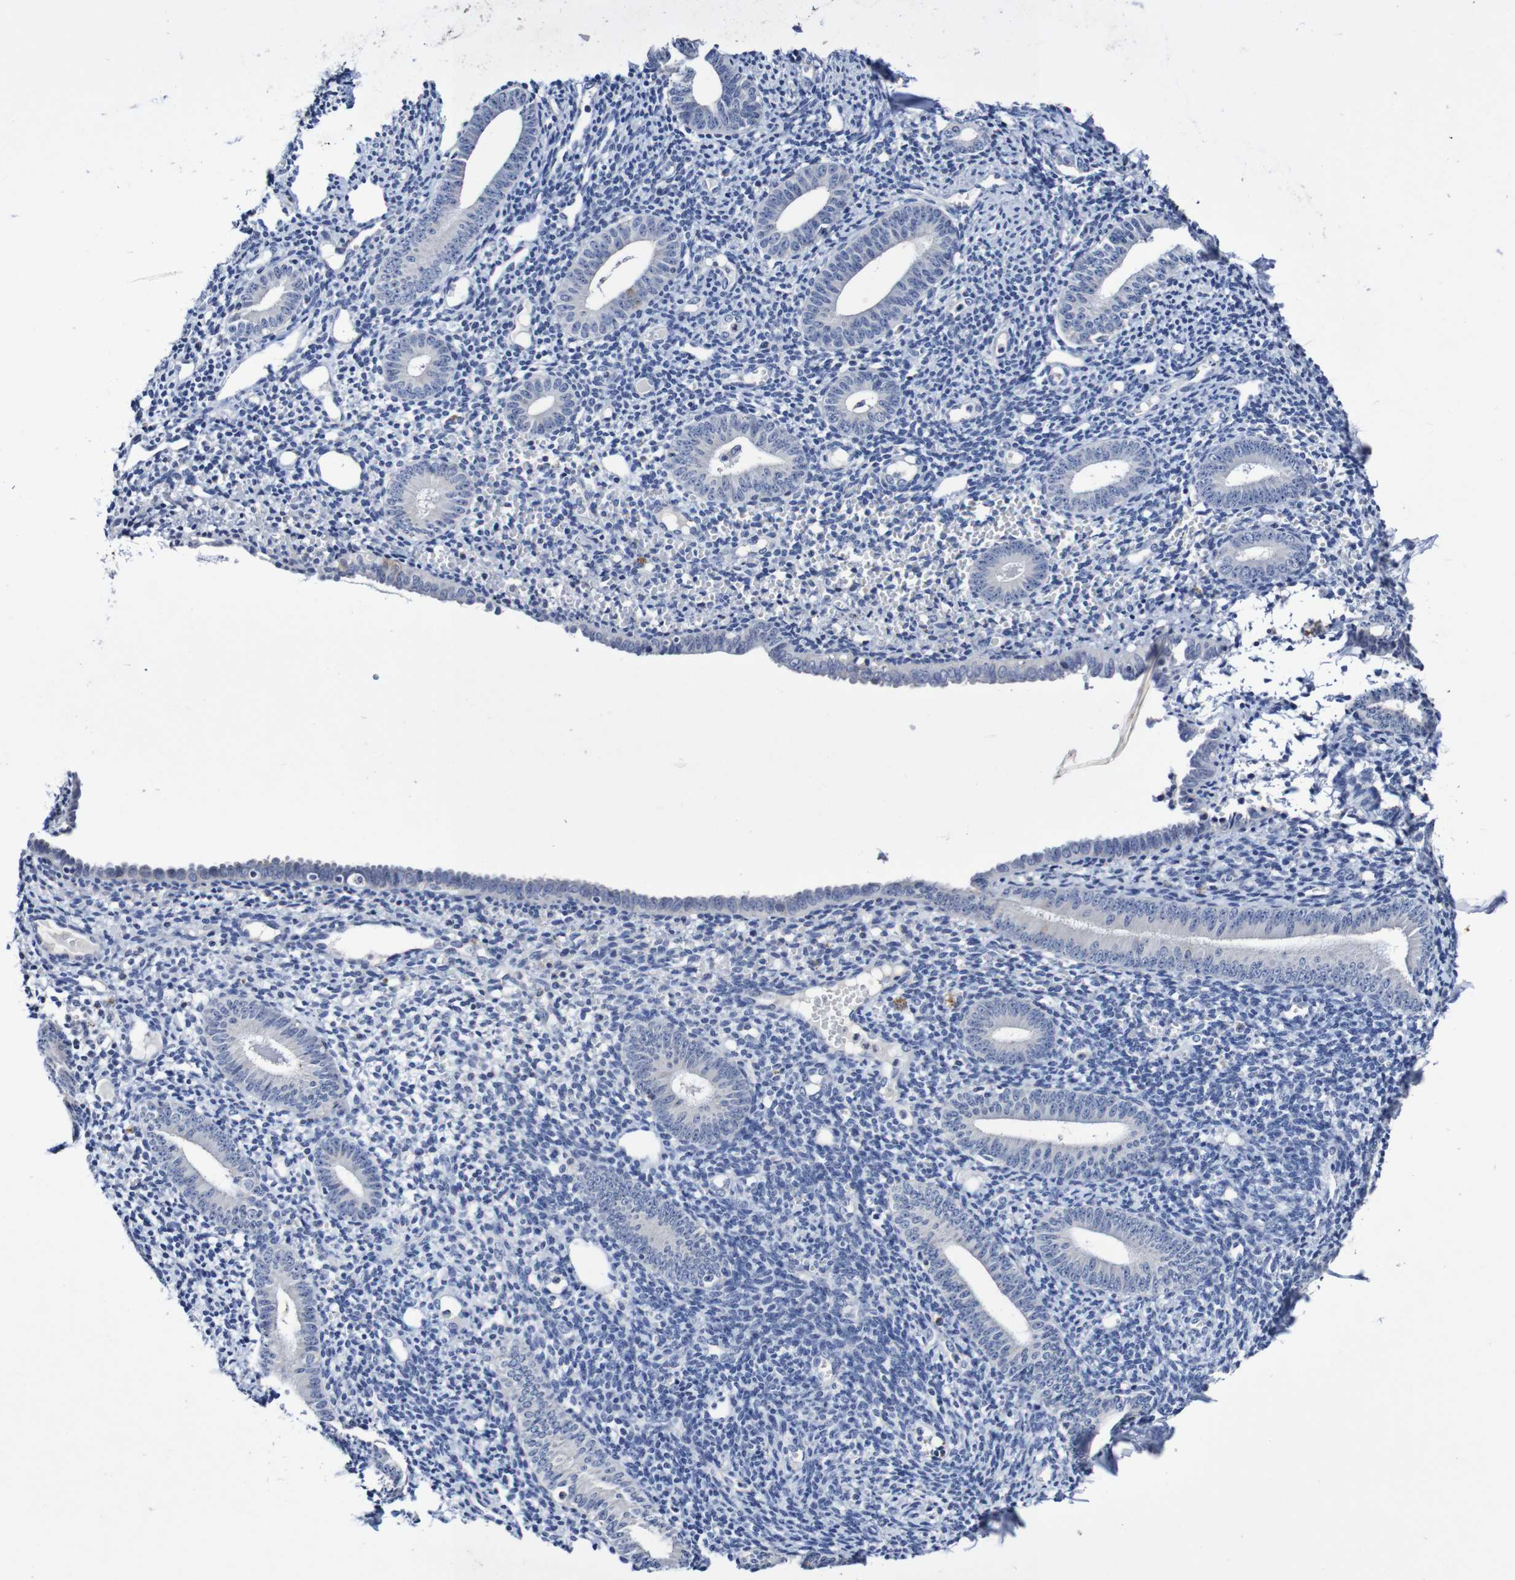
{"staining": {"intensity": "negative", "quantity": "none", "location": "none"}, "tissue": "endometrium", "cell_type": "Cells in endometrial stroma", "image_type": "normal", "snomed": [{"axis": "morphology", "description": "Normal tissue, NOS"}, {"axis": "topography", "description": "Endometrium"}], "caption": "Cells in endometrial stroma are negative for protein expression in benign human endometrium. (DAB (3,3'-diaminobenzidine) IHC with hematoxylin counter stain).", "gene": "ACVR1C", "patient": {"sex": "female", "age": 50}}